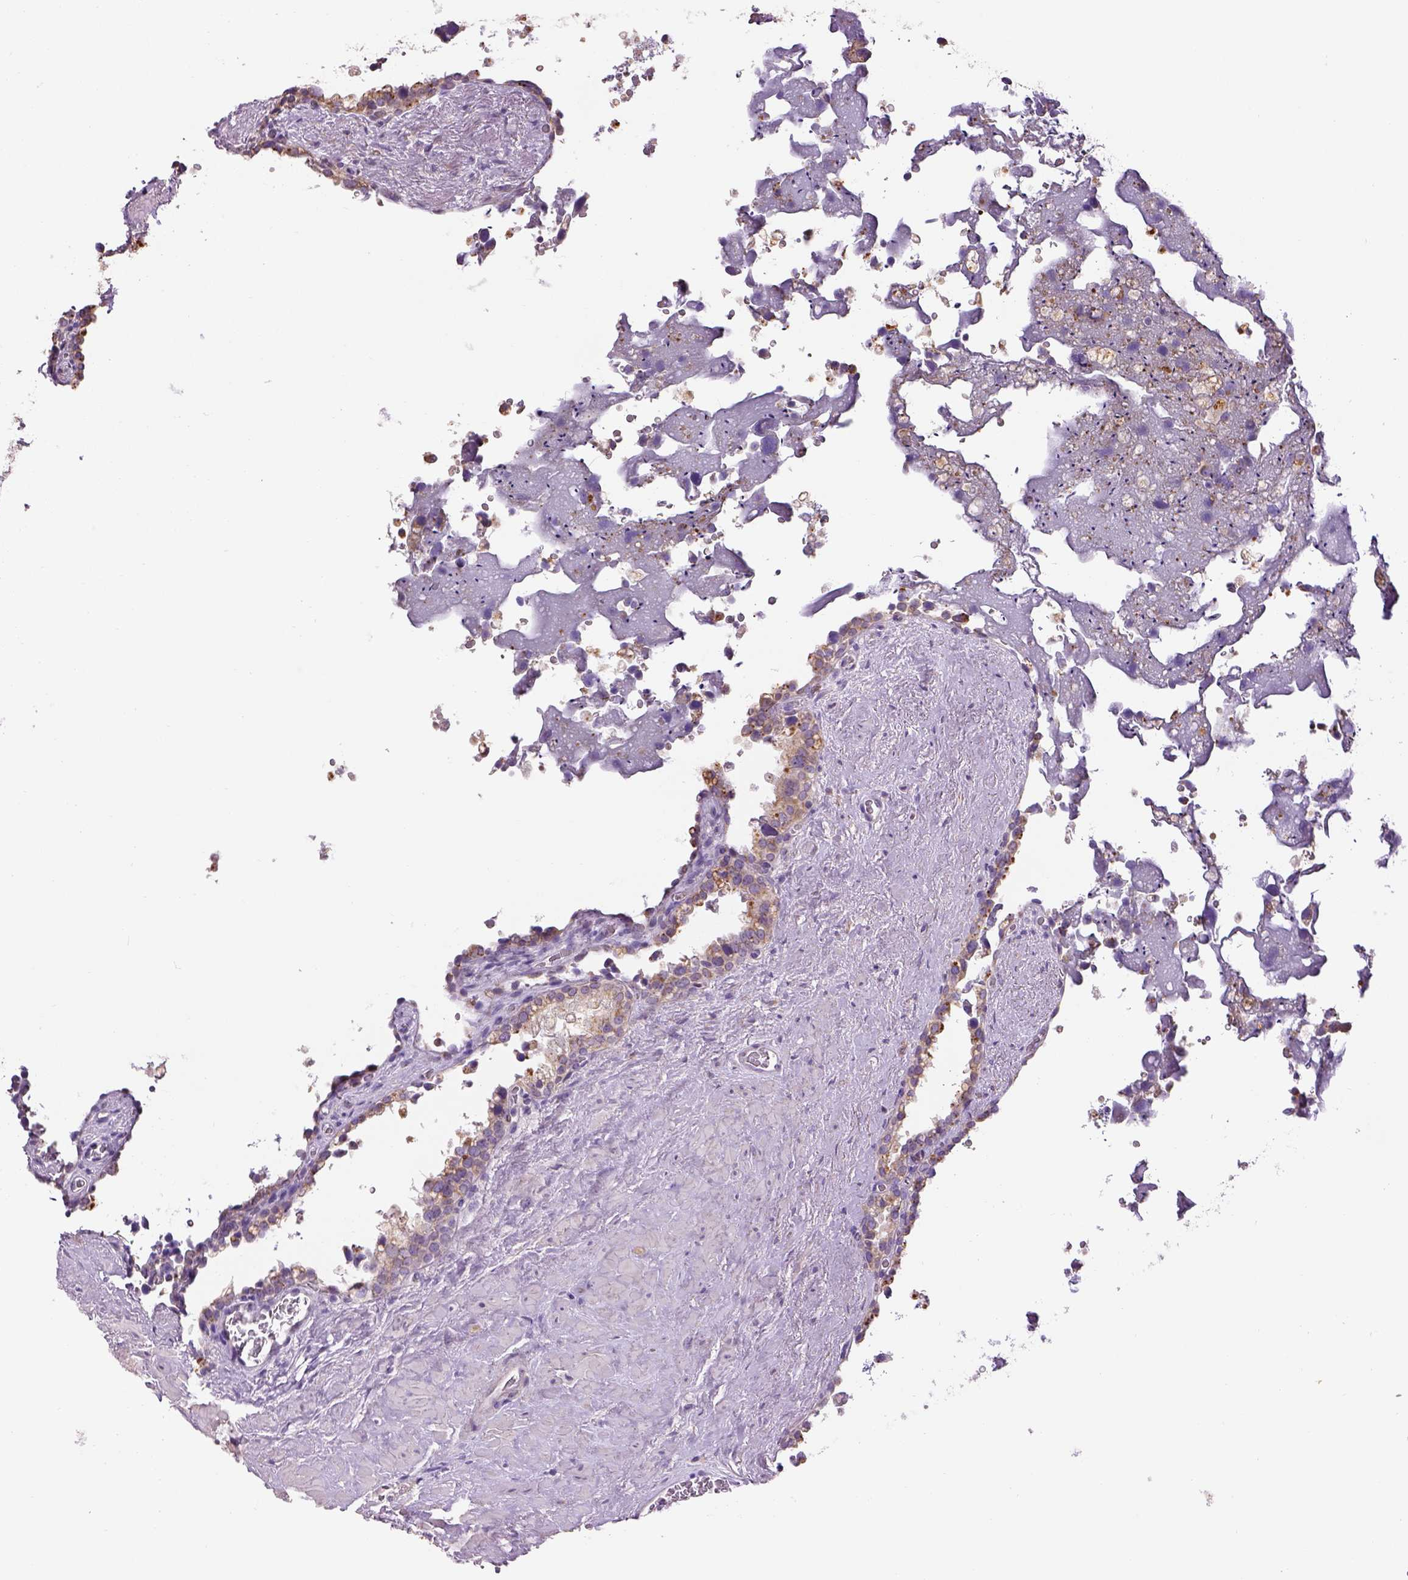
{"staining": {"intensity": "moderate", "quantity": "<25%", "location": "cytoplasmic/membranous"}, "tissue": "seminal vesicle", "cell_type": "Glandular cells", "image_type": "normal", "snomed": [{"axis": "morphology", "description": "Normal tissue, NOS"}, {"axis": "topography", "description": "Seminal veicle"}], "caption": "Brown immunohistochemical staining in benign seminal vesicle demonstrates moderate cytoplasmic/membranous positivity in approximately <25% of glandular cells. The protein is stained brown, and the nuclei are stained in blue (DAB IHC with brightfield microscopy, high magnification).", "gene": "IFT52", "patient": {"sex": "male", "age": 71}}